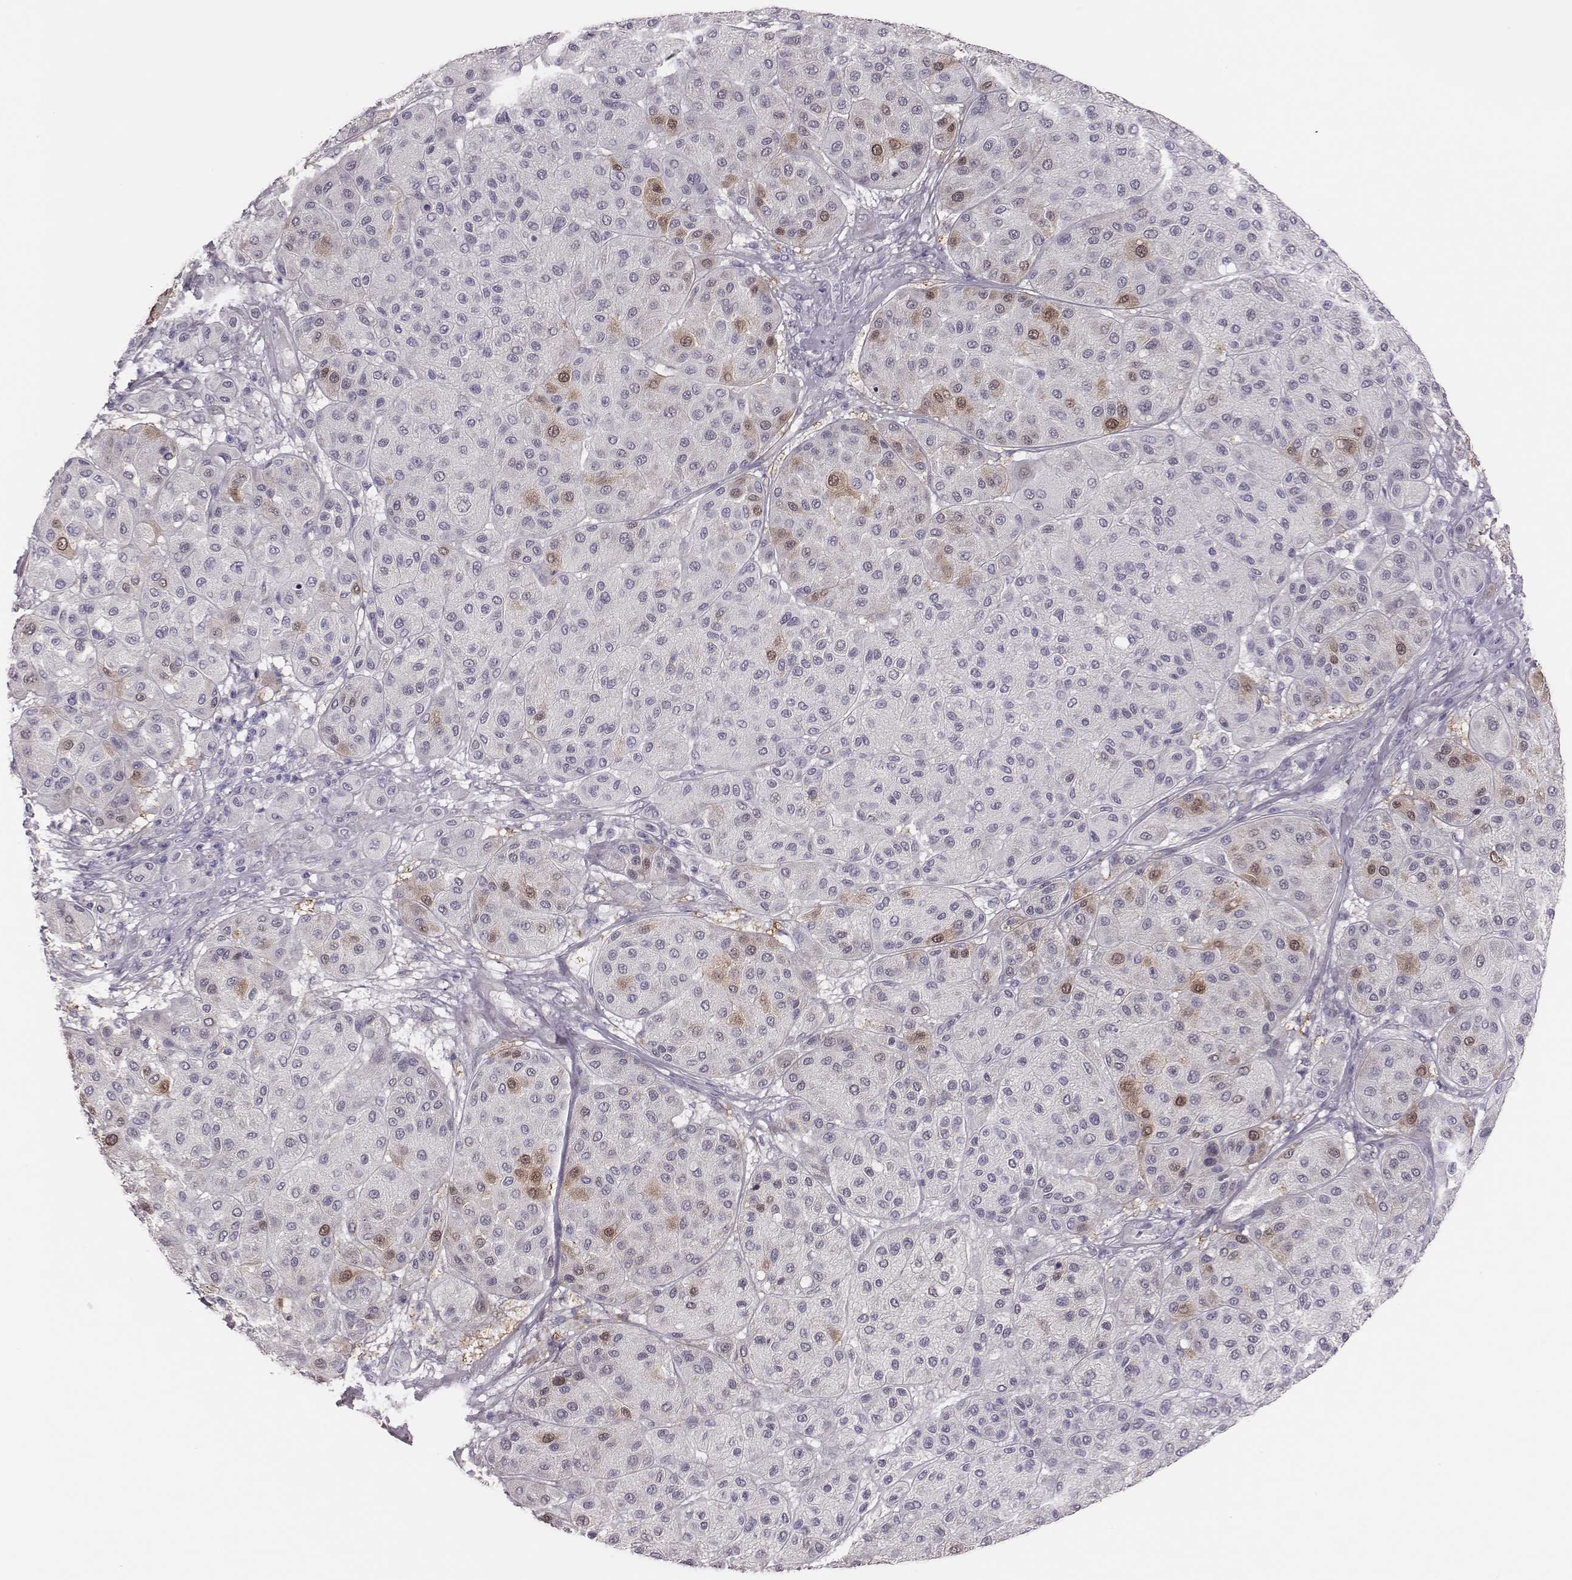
{"staining": {"intensity": "moderate", "quantity": "<25%", "location": "cytoplasmic/membranous,nuclear"}, "tissue": "melanoma", "cell_type": "Tumor cells", "image_type": "cancer", "snomed": [{"axis": "morphology", "description": "Malignant melanoma, Metastatic site"}, {"axis": "topography", "description": "Smooth muscle"}], "caption": "Protein staining by immunohistochemistry (IHC) shows moderate cytoplasmic/membranous and nuclear positivity in about <25% of tumor cells in malignant melanoma (metastatic site).", "gene": "PBK", "patient": {"sex": "male", "age": 41}}